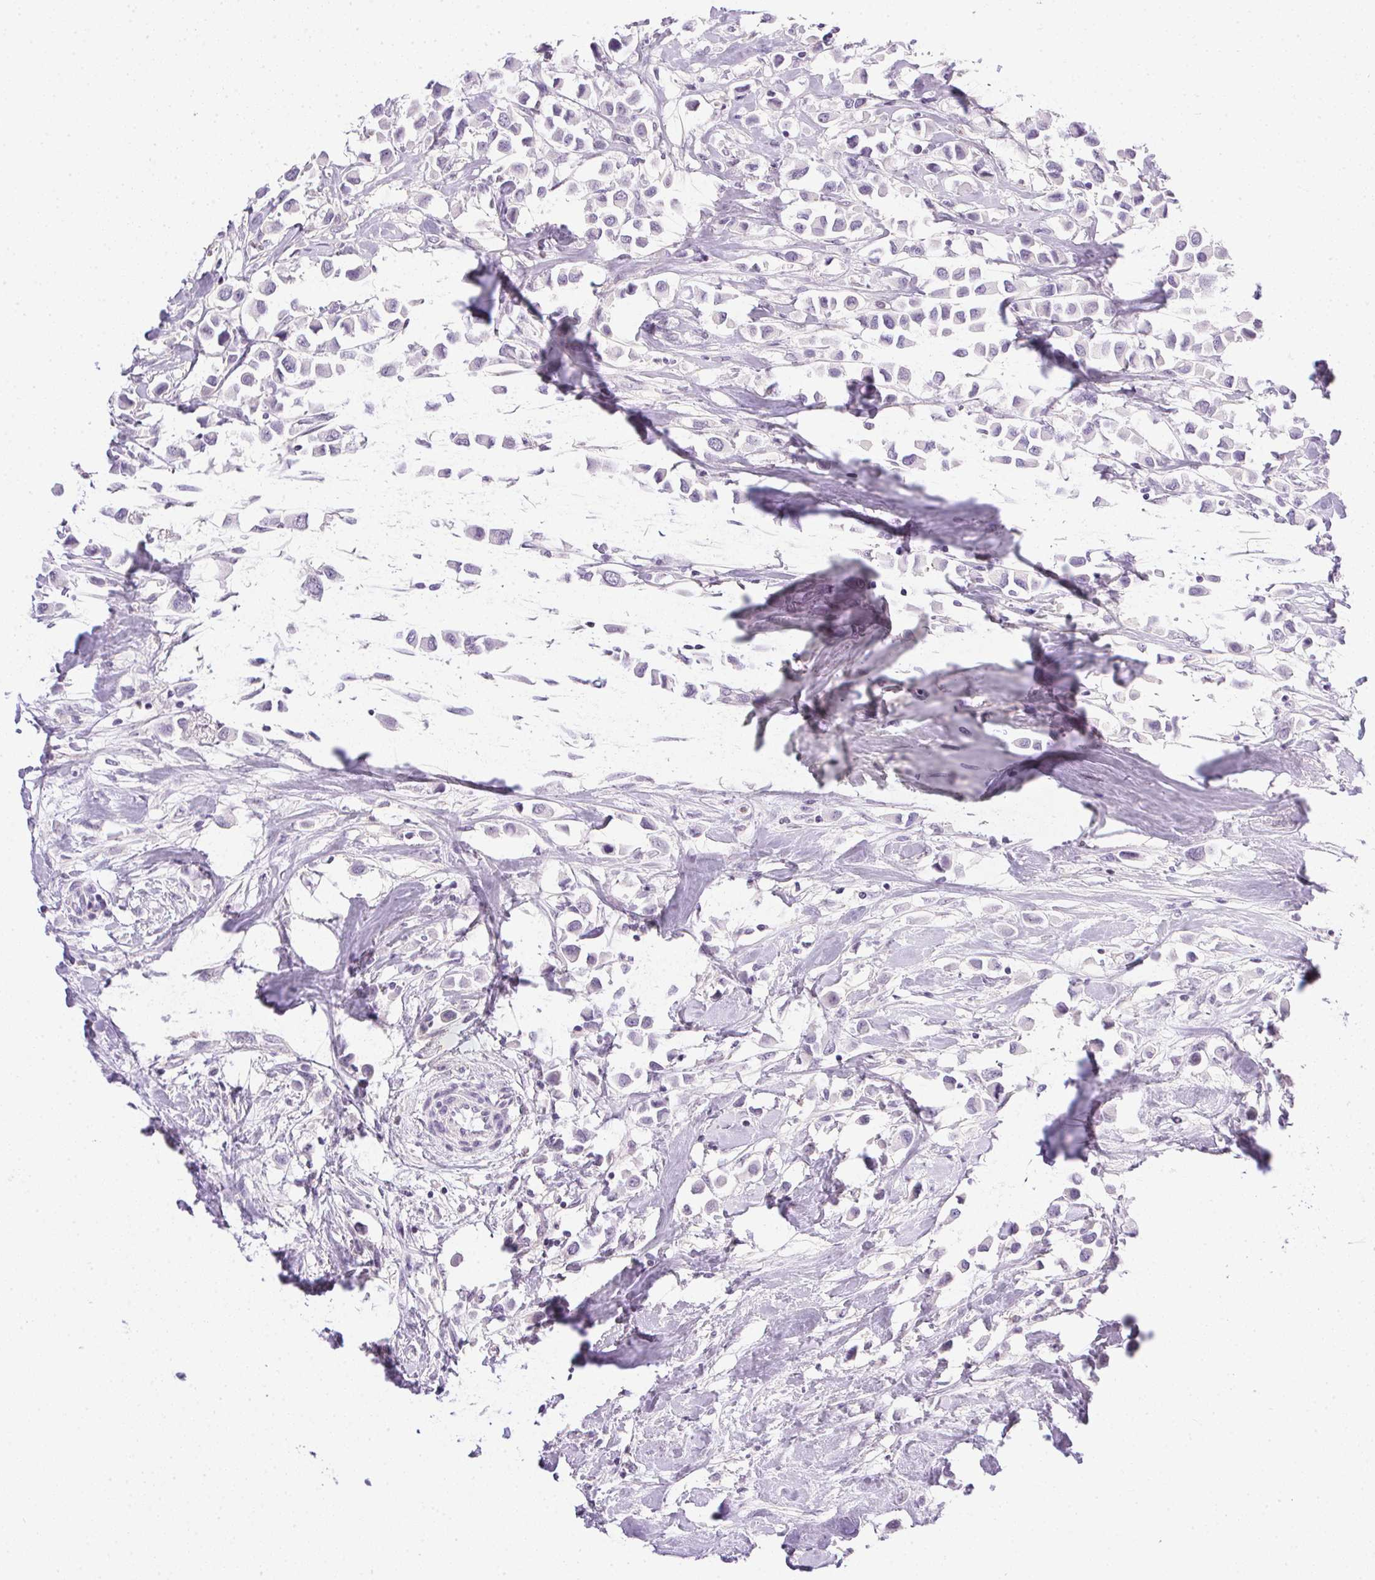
{"staining": {"intensity": "negative", "quantity": "none", "location": "none"}, "tissue": "breast cancer", "cell_type": "Tumor cells", "image_type": "cancer", "snomed": [{"axis": "morphology", "description": "Duct carcinoma"}, {"axis": "topography", "description": "Breast"}], "caption": "High magnification brightfield microscopy of breast cancer (invasive ductal carcinoma) stained with DAB (3,3'-diaminobenzidine) (brown) and counterstained with hematoxylin (blue): tumor cells show no significant staining. (DAB immunohistochemistry (IHC), high magnification).", "gene": "PRL", "patient": {"sex": "female", "age": 61}}